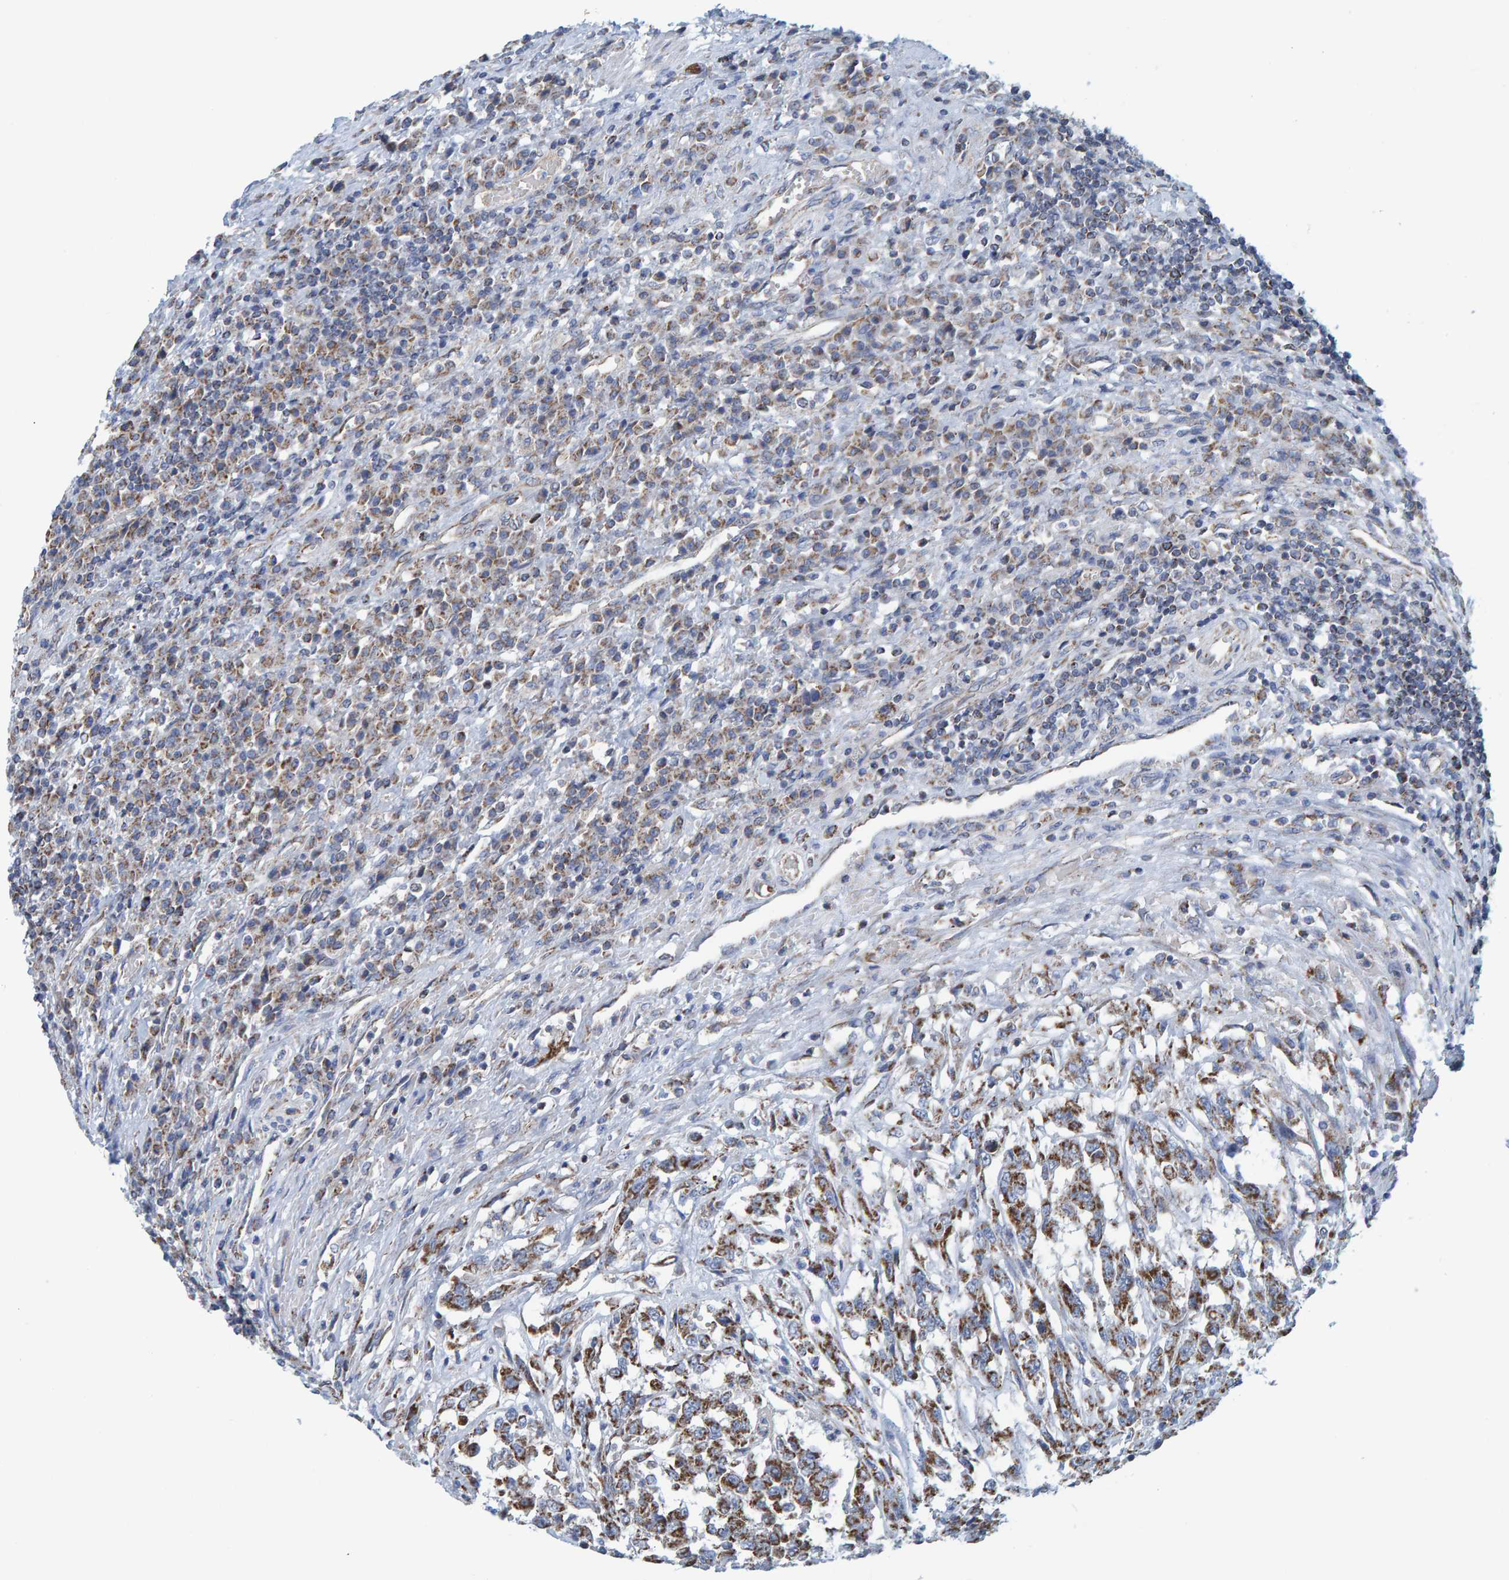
{"staining": {"intensity": "strong", "quantity": ">75%", "location": "cytoplasmic/membranous"}, "tissue": "urothelial cancer", "cell_type": "Tumor cells", "image_type": "cancer", "snomed": [{"axis": "morphology", "description": "Urothelial carcinoma, High grade"}, {"axis": "topography", "description": "Urinary bladder"}], "caption": "Urothelial cancer stained with a protein marker reveals strong staining in tumor cells.", "gene": "MRPS7", "patient": {"sex": "male", "age": 46}}